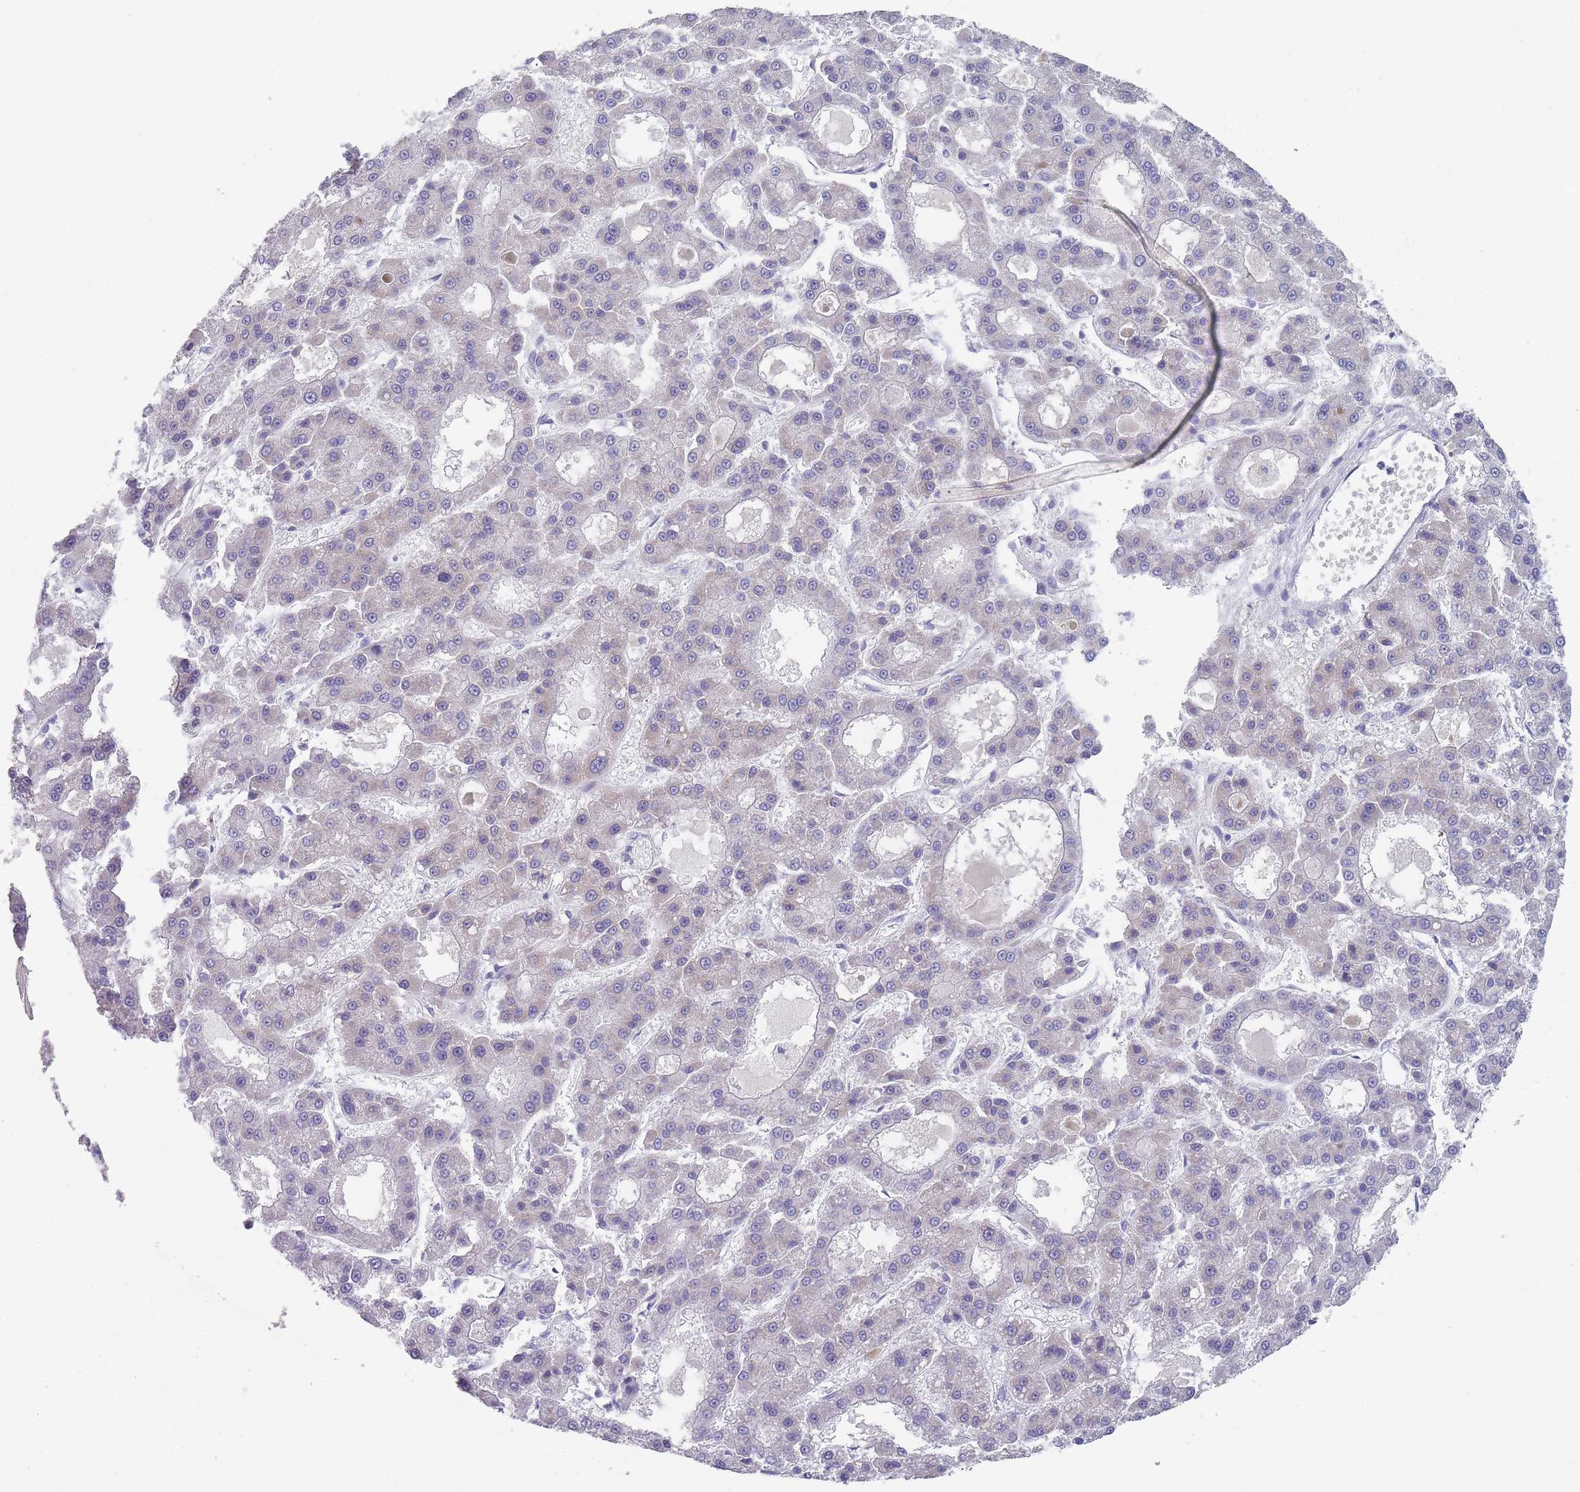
{"staining": {"intensity": "negative", "quantity": "none", "location": "none"}, "tissue": "liver cancer", "cell_type": "Tumor cells", "image_type": "cancer", "snomed": [{"axis": "morphology", "description": "Carcinoma, Hepatocellular, NOS"}, {"axis": "topography", "description": "Liver"}], "caption": "The micrograph demonstrates no staining of tumor cells in liver cancer. Brightfield microscopy of immunohistochemistry (IHC) stained with DAB (brown) and hematoxylin (blue), captured at high magnification.", "gene": "MRPS14", "patient": {"sex": "male", "age": 70}}